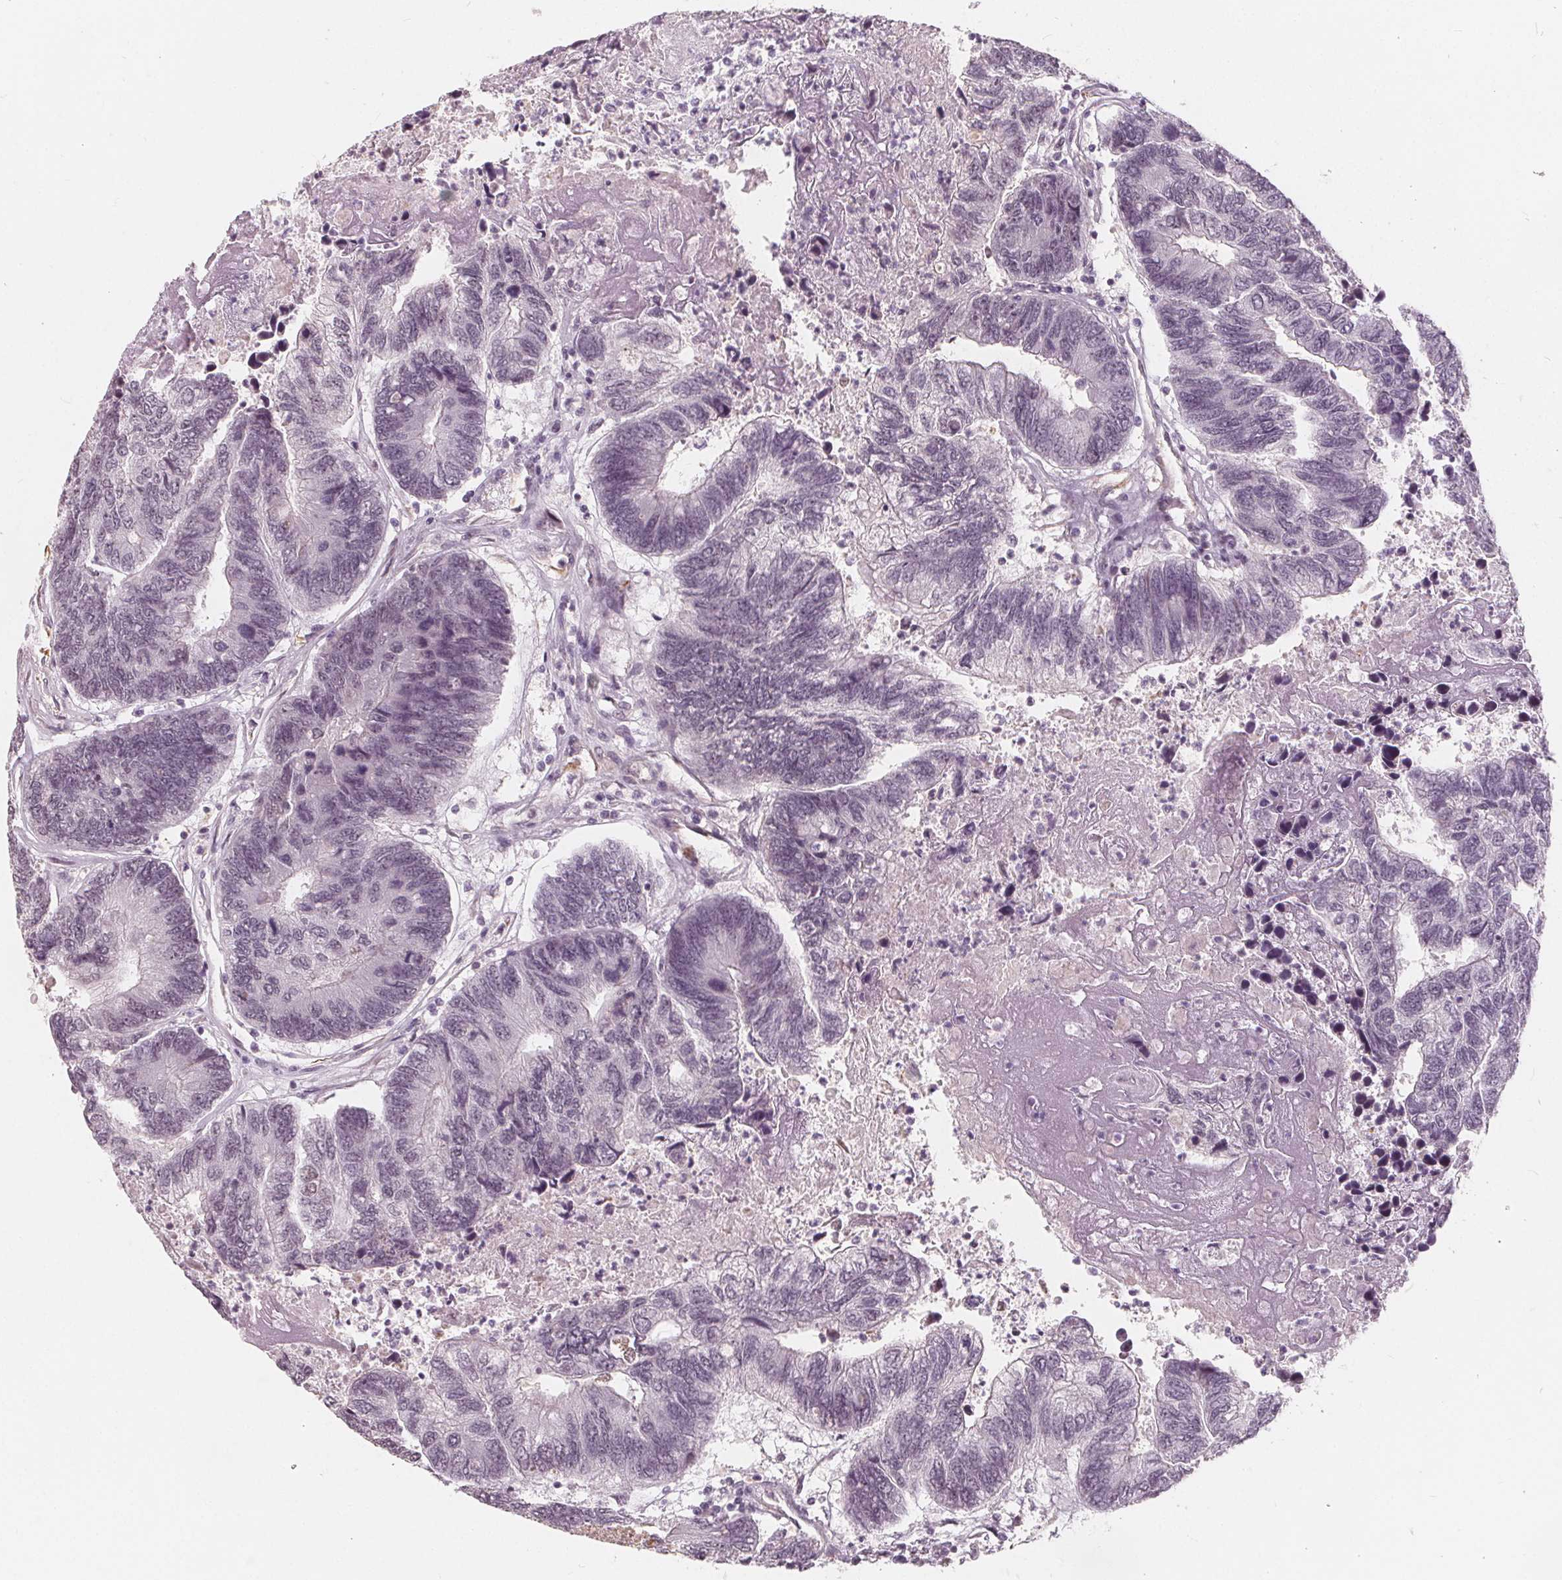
{"staining": {"intensity": "negative", "quantity": "none", "location": "none"}, "tissue": "colorectal cancer", "cell_type": "Tumor cells", "image_type": "cancer", "snomed": [{"axis": "morphology", "description": "Adenocarcinoma, NOS"}, {"axis": "topography", "description": "Colon"}], "caption": "Tumor cells show no significant expression in adenocarcinoma (colorectal).", "gene": "NUP210L", "patient": {"sex": "female", "age": 67}}